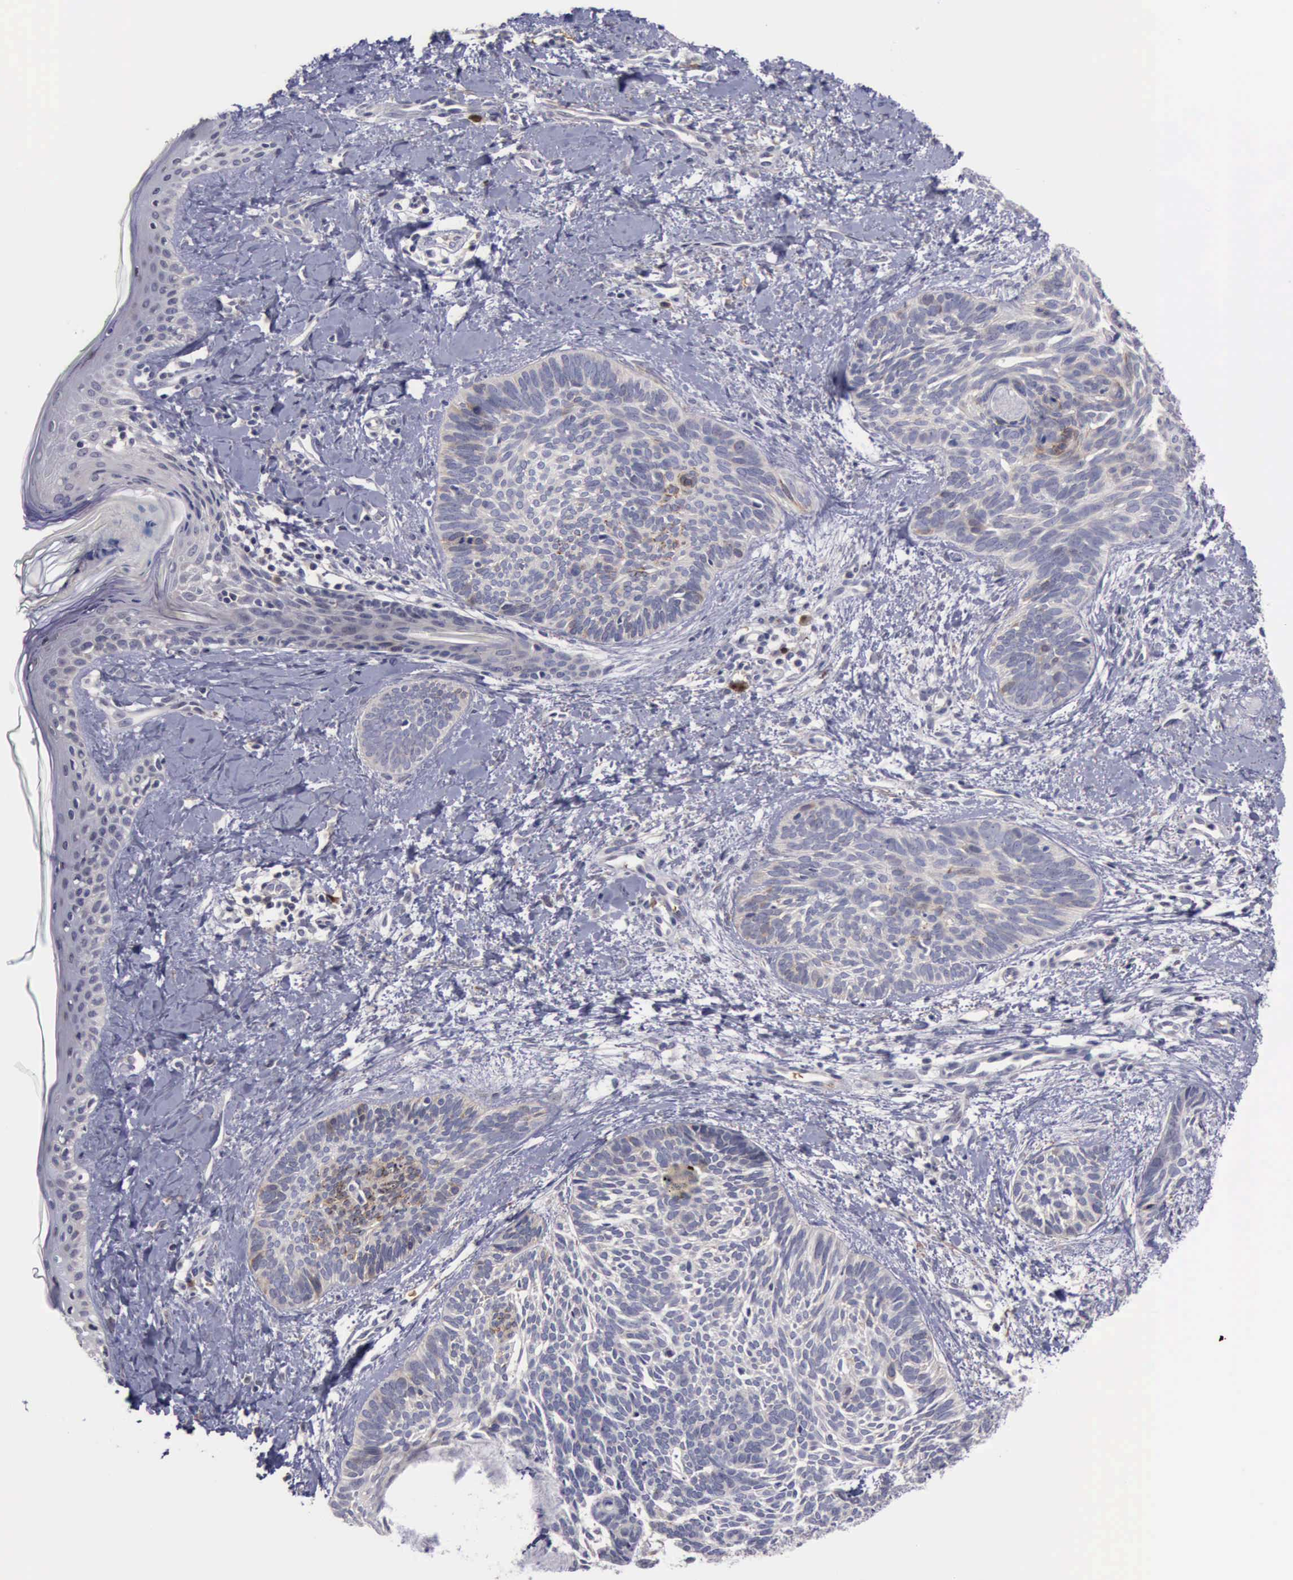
{"staining": {"intensity": "moderate", "quantity": "<25%", "location": "cytoplasmic/membranous"}, "tissue": "skin cancer", "cell_type": "Tumor cells", "image_type": "cancer", "snomed": [{"axis": "morphology", "description": "Basal cell carcinoma"}, {"axis": "topography", "description": "Skin"}], "caption": "Protein expression analysis of skin cancer exhibits moderate cytoplasmic/membranous expression in about <25% of tumor cells. (DAB IHC with brightfield microscopy, high magnification).", "gene": "CEP128", "patient": {"sex": "female", "age": 81}}